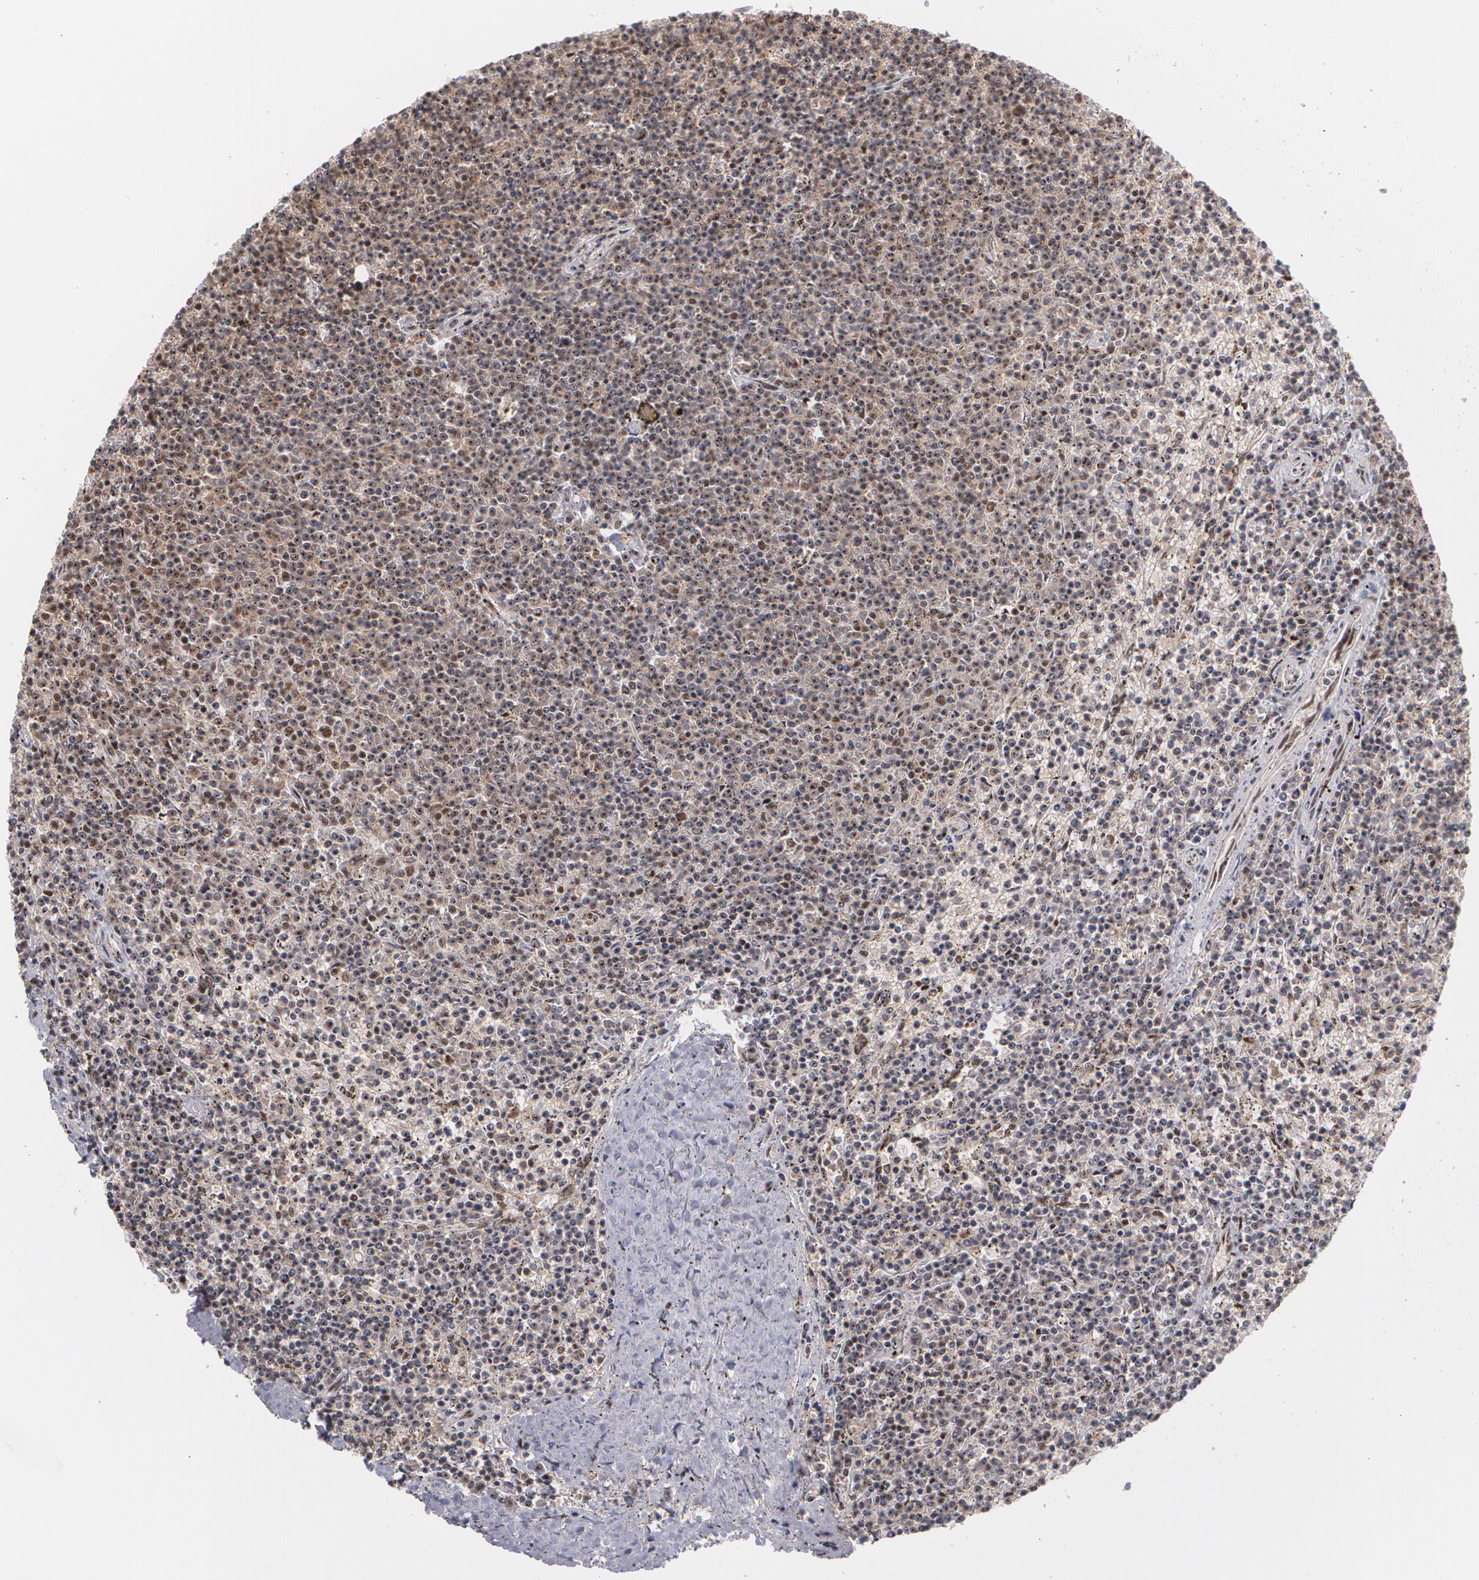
{"staining": {"intensity": "moderate", "quantity": "25%-75%", "location": "nuclear"}, "tissue": "lymphoma", "cell_type": "Tumor cells", "image_type": "cancer", "snomed": [{"axis": "morphology", "description": "Malignant lymphoma, non-Hodgkin's type, Low grade"}, {"axis": "topography", "description": "Spleen"}], "caption": "Lymphoma stained with a brown dye demonstrates moderate nuclear positive positivity in about 25%-75% of tumor cells.", "gene": "ZNF234", "patient": {"sex": "female", "age": 50}}